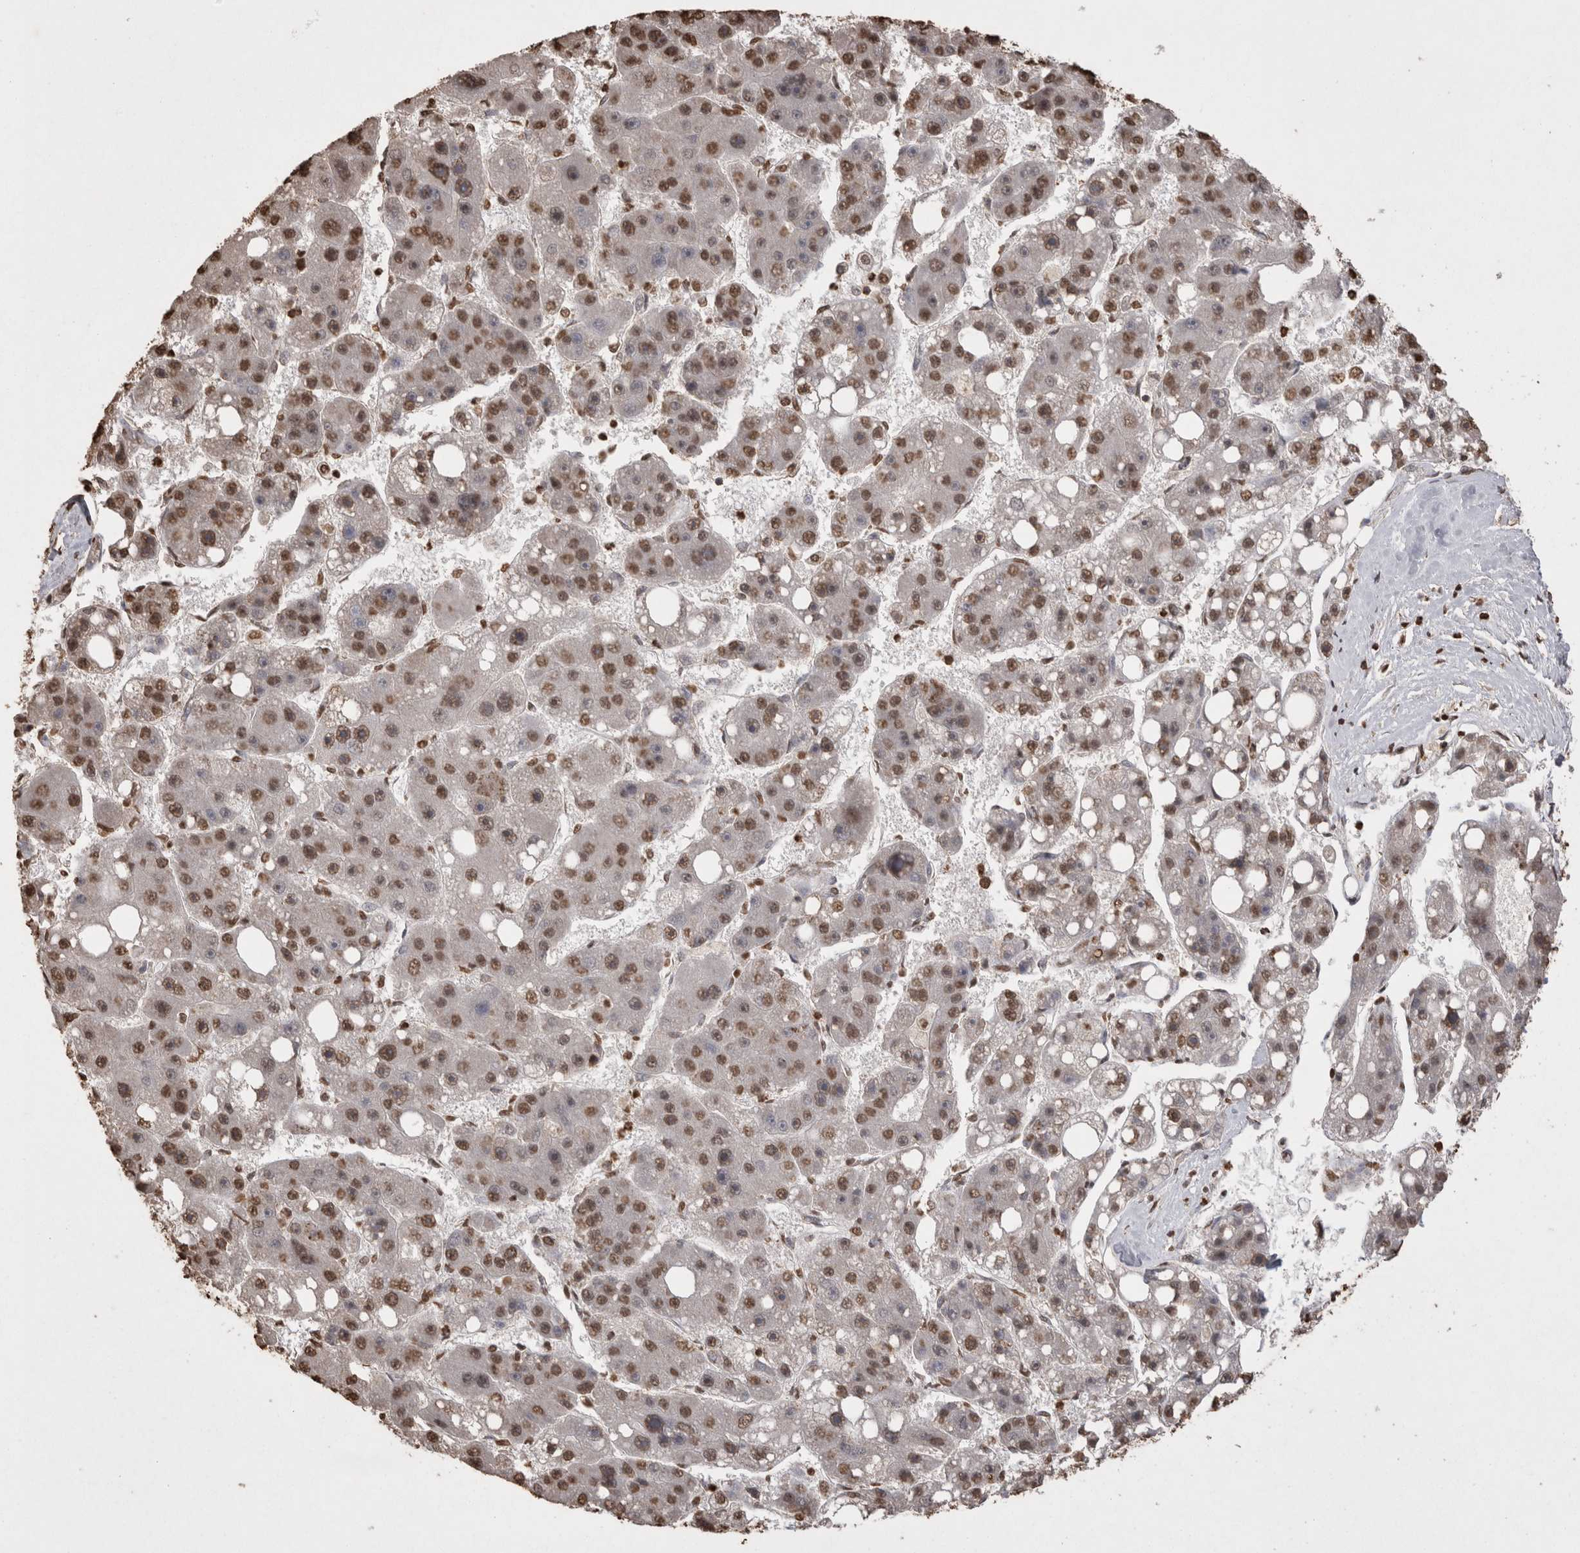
{"staining": {"intensity": "moderate", "quantity": ">75%", "location": "nuclear"}, "tissue": "liver cancer", "cell_type": "Tumor cells", "image_type": "cancer", "snomed": [{"axis": "morphology", "description": "Carcinoma, Hepatocellular, NOS"}, {"axis": "topography", "description": "Liver"}], "caption": "Liver cancer (hepatocellular carcinoma) stained for a protein (brown) demonstrates moderate nuclear positive positivity in approximately >75% of tumor cells.", "gene": "POU5F1", "patient": {"sex": "female", "age": 61}}